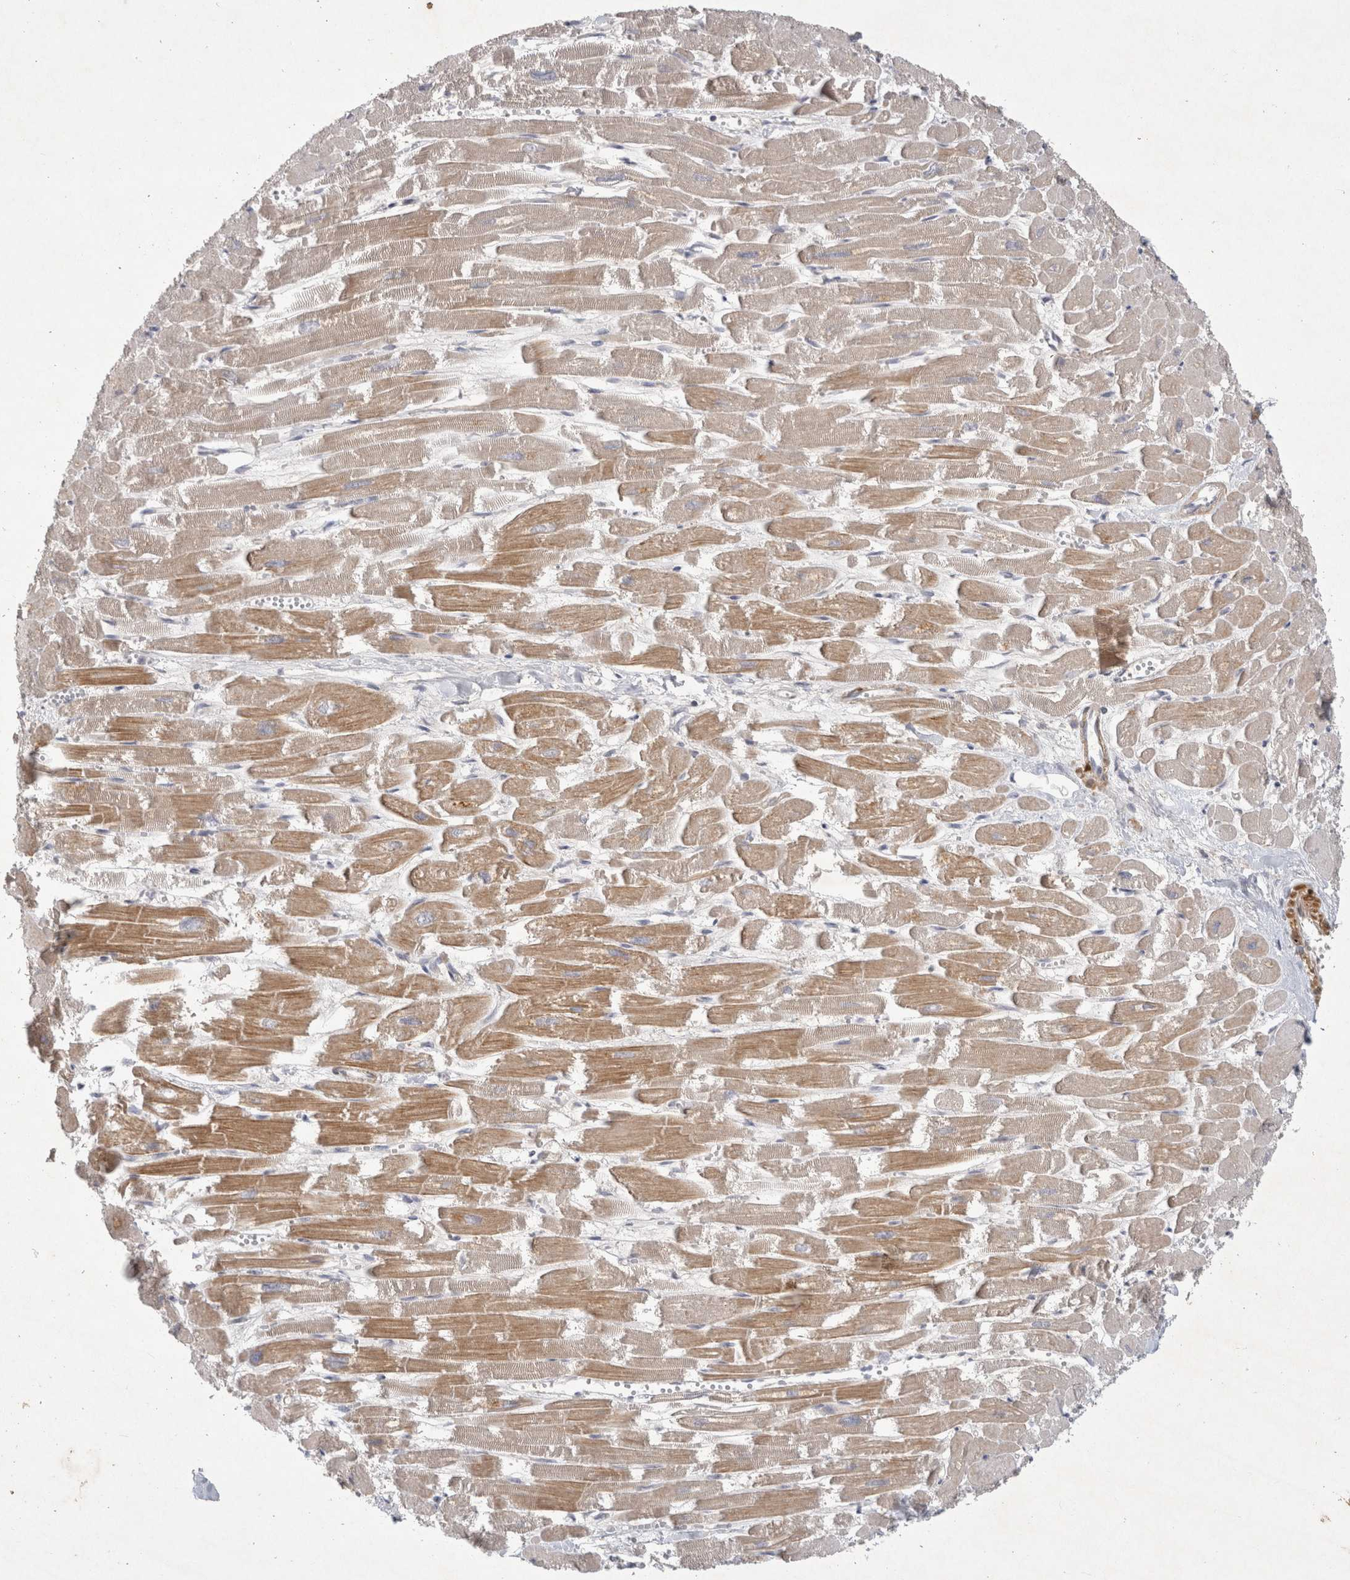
{"staining": {"intensity": "moderate", "quantity": "<25%", "location": "cytoplasmic/membranous"}, "tissue": "heart muscle", "cell_type": "Cardiomyocytes", "image_type": "normal", "snomed": [{"axis": "morphology", "description": "Normal tissue, NOS"}, {"axis": "topography", "description": "Heart"}], "caption": "Benign heart muscle was stained to show a protein in brown. There is low levels of moderate cytoplasmic/membranous positivity in about <25% of cardiomyocytes.", "gene": "BZW2", "patient": {"sex": "male", "age": 54}}